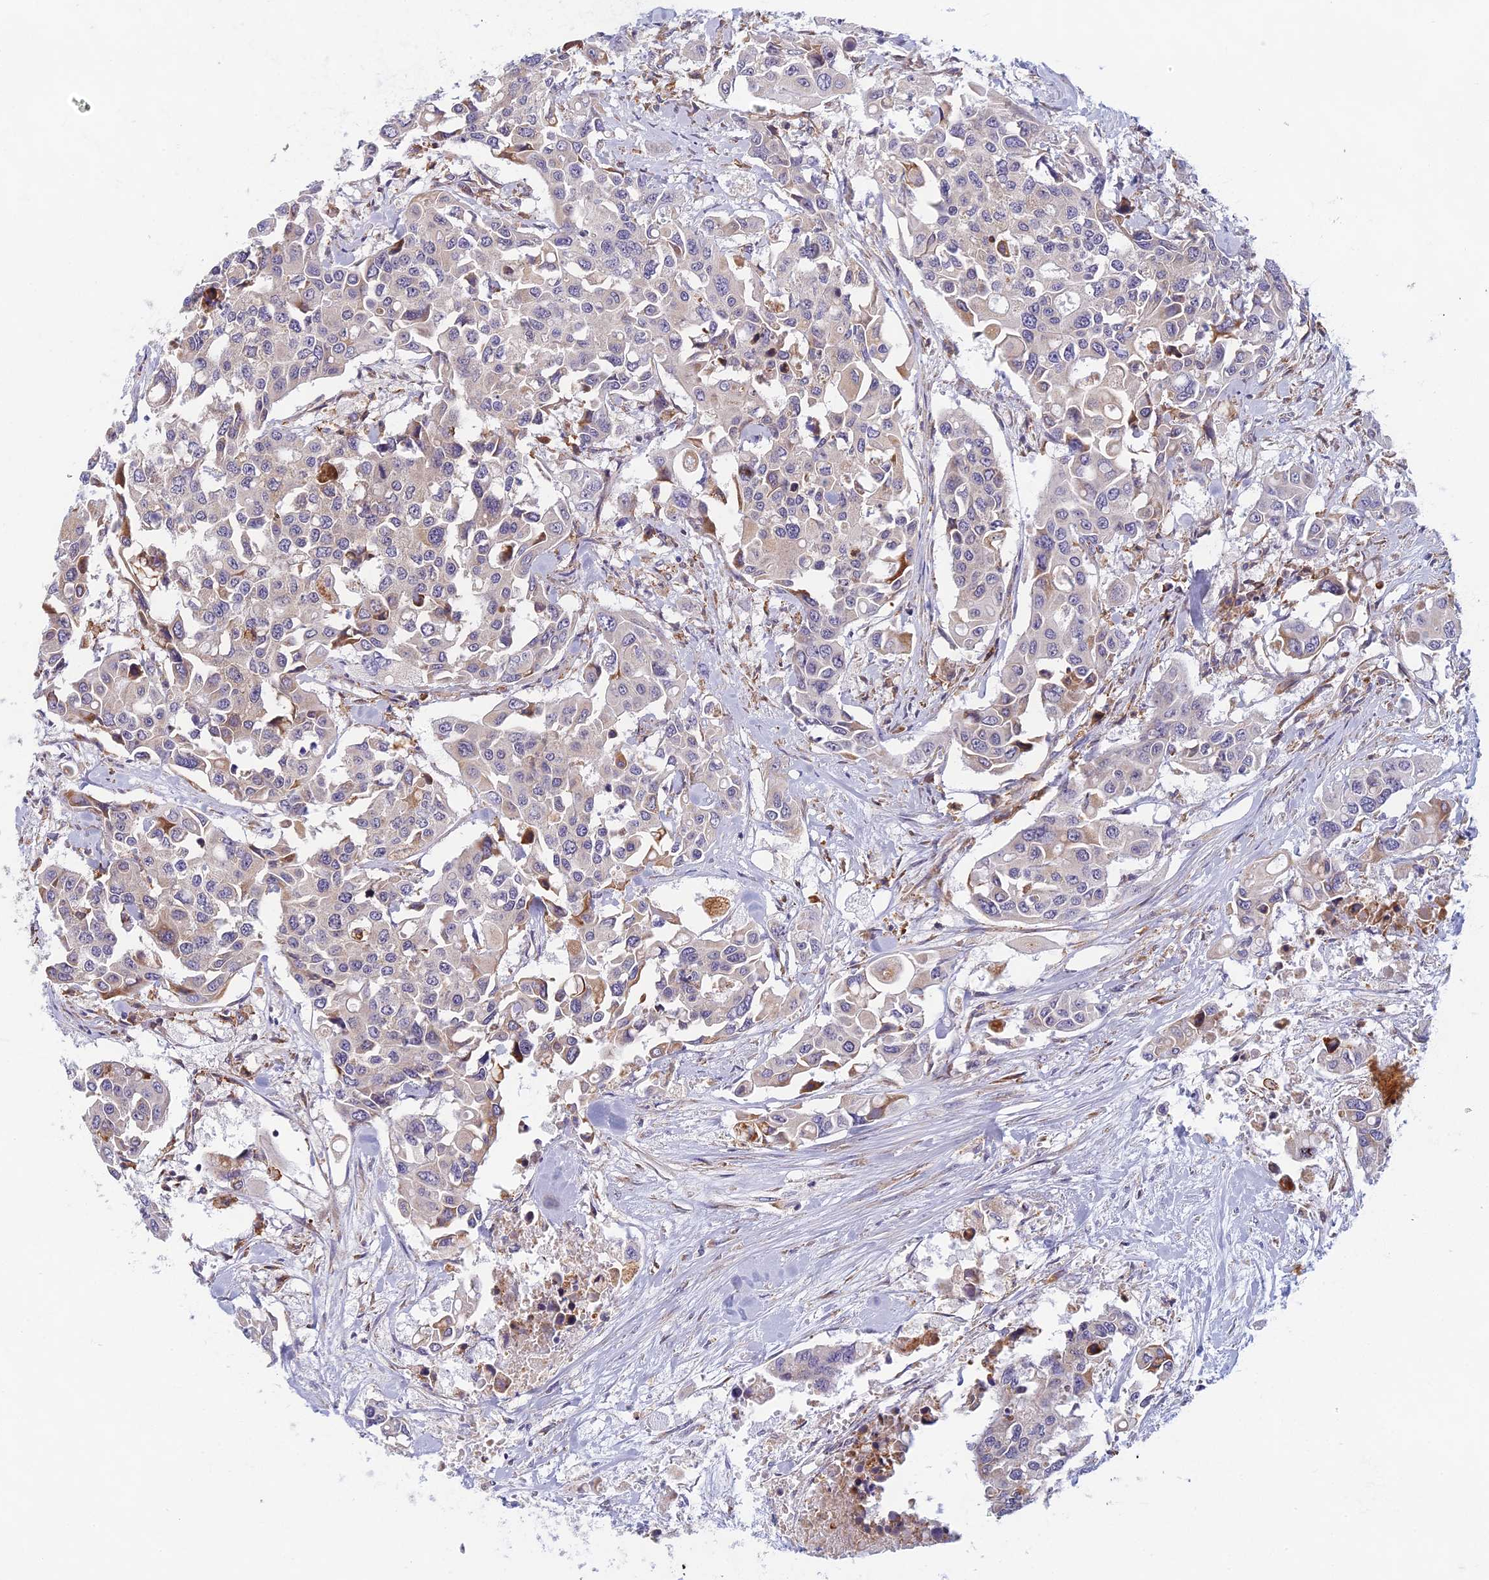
{"staining": {"intensity": "negative", "quantity": "none", "location": "none"}, "tissue": "colorectal cancer", "cell_type": "Tumor cells", "image_type": "cancer", "snomed": [{"axis": "morphology", "description": "Adenocarcinoma, NOS"}, {"axis": "topography", "description": "Colon"}], "caption": "A photomicrograph of human adenocarcinoma (colorectal) is negative for staining in tumor cells.", "gene": "DDX51", "patient": {"sex": "male", "age": 77}}